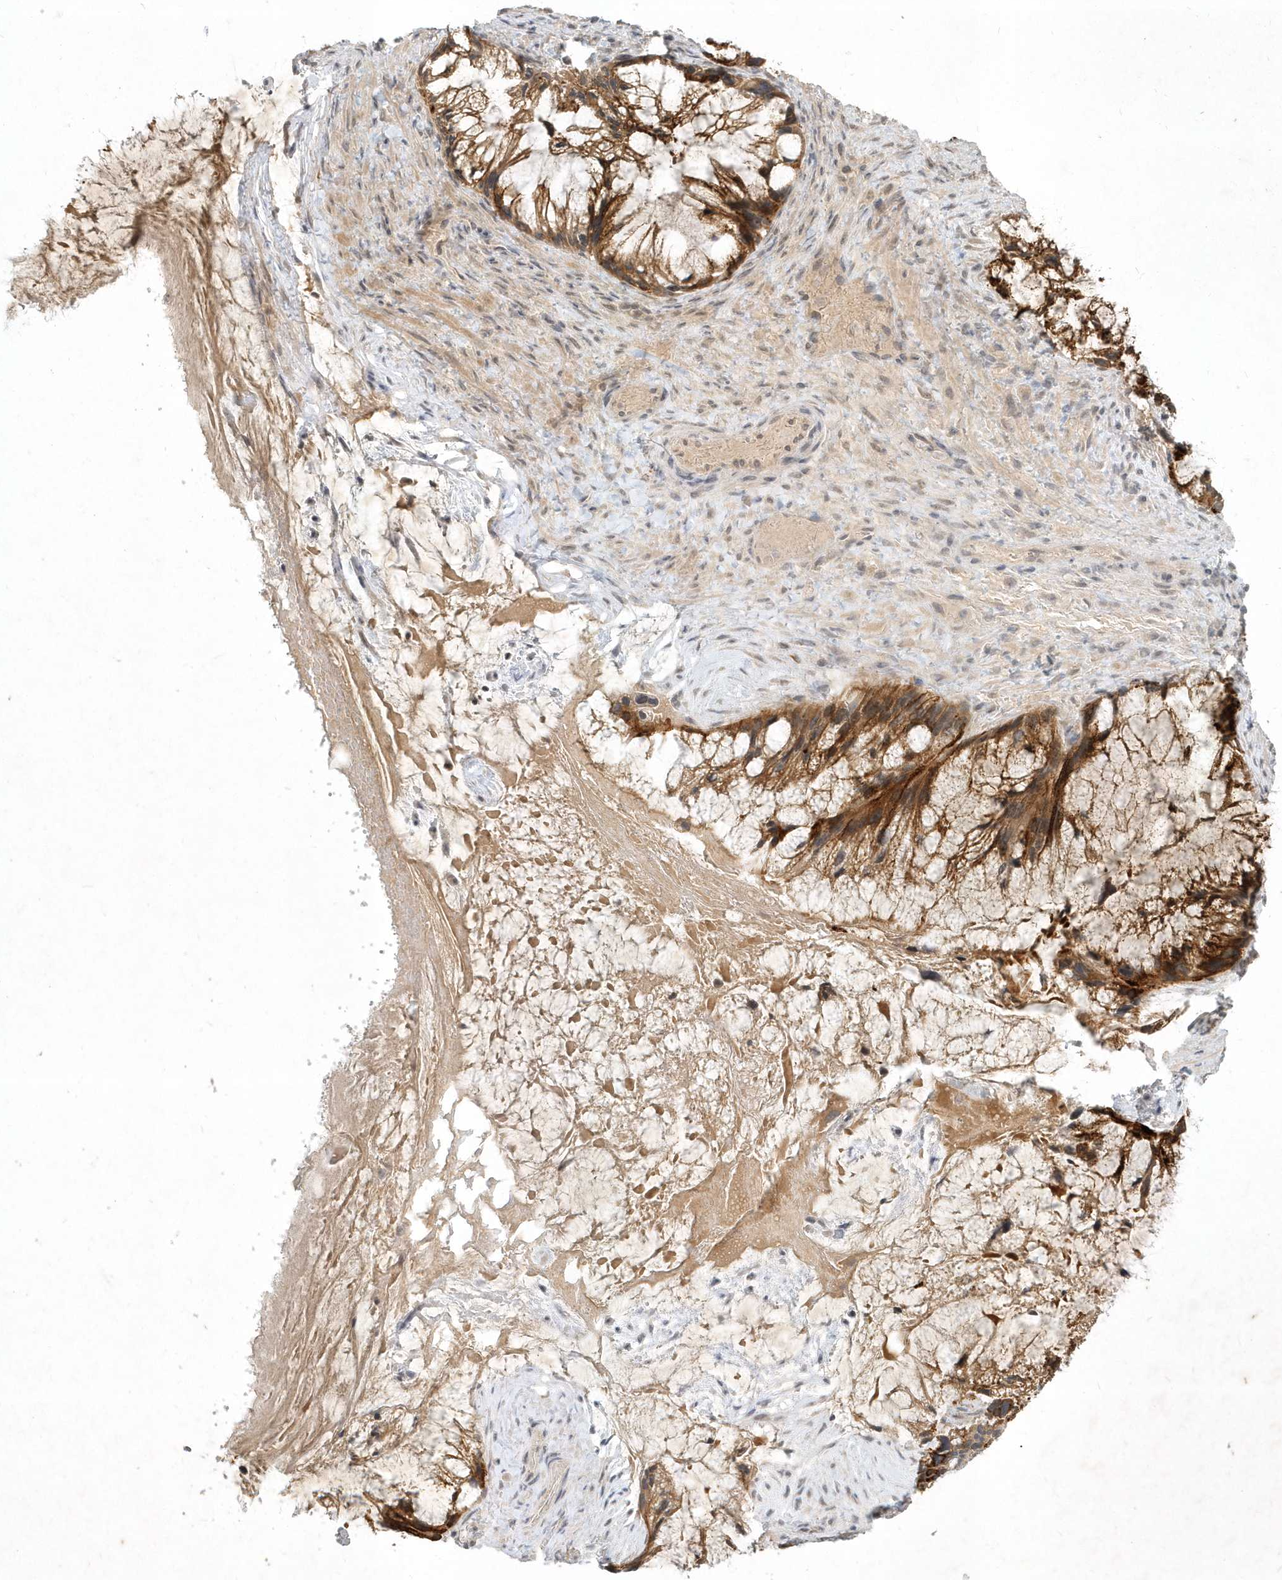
{"staining": {"intensity": "moderate", "quantity": ">75%", "location": "cytoplasmic/membranous"}, "tissue": "ovarian cancer", "cell_type": "Tumor cells", "image_type": "cancer", "snomed": [{"axis": "morphology", "description": "Cystadenocarcinoma, mucinous, NOS"}, {"axis": "topography", "description": "Ovary"}], "caption": "Protein staining by immunohistochemistry (IHC) displays moderate cytoplasmic/membranous positivity in about >75% of tumor cells in ovarian mucinous cystadenocarcinoma. The staining is performed using DAB brown chromogen to label protein expression. The nuclei are counter-stained blue using hematoxylin.", "gene": "BOD1", "patient": {"sex": "female", "age": 37}}